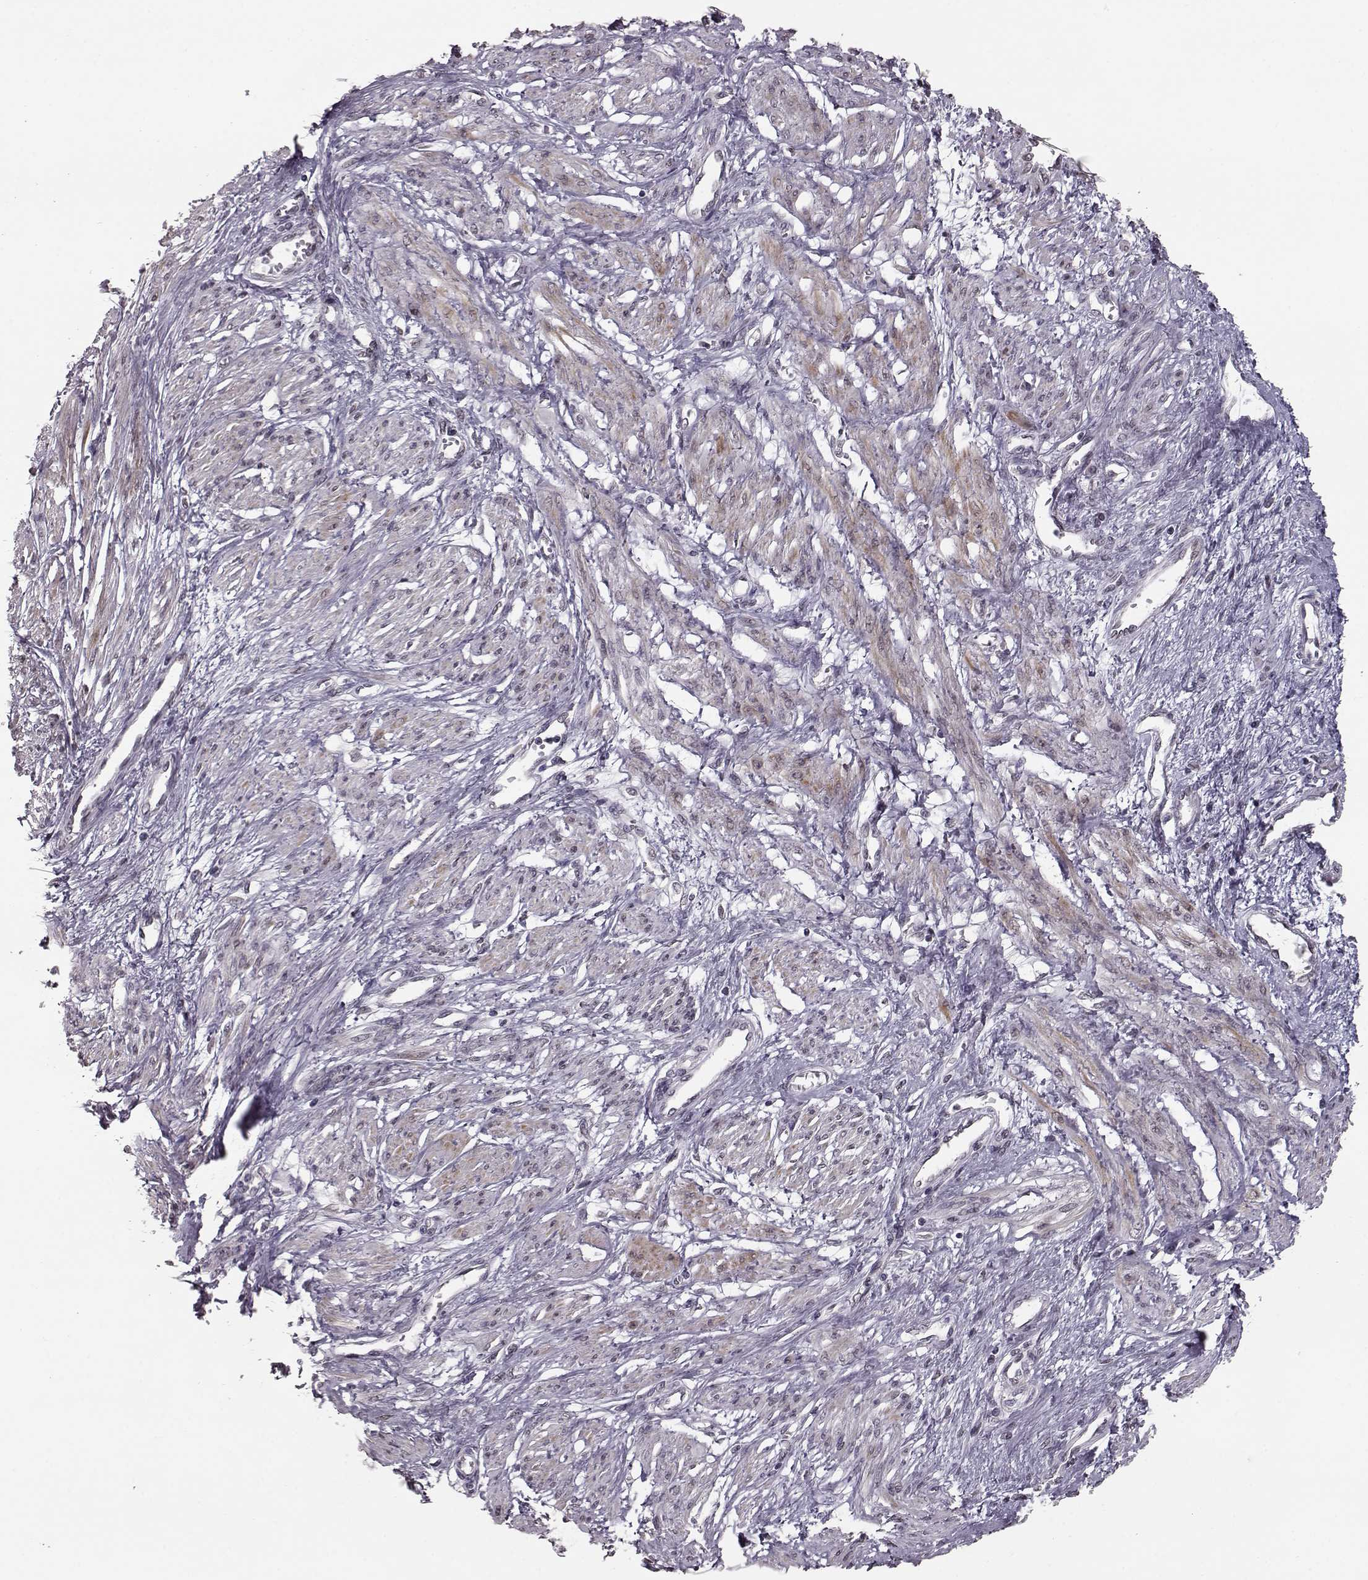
{"staining": {"intensity": "moderate", "quantity": "25%-75%", "location": "cytoplasmic/membranous"}, "tissue": "smooth muscle", "cell_type": "Smooth muscle cells", "image_type": "normal", "snomed": [{"axis": "morphology", "description": "Normal tissue, NOS"}, {"axis": "topography", "description": "Smooth muscle"}, {"axis": "topography", "description": "Uterus"}], "caption": "DAB (3,3'-diaminobenzidine) immunohistochemical staining of normal human smooth muscle exhibits moderate cytoplasmic/membranous protein positivity in approximately 25%-75% of smooth muscle cells. Nuclei are stained in blue.", "gene": "NUP37", "patient": {"sex": "female", "age": 39}}